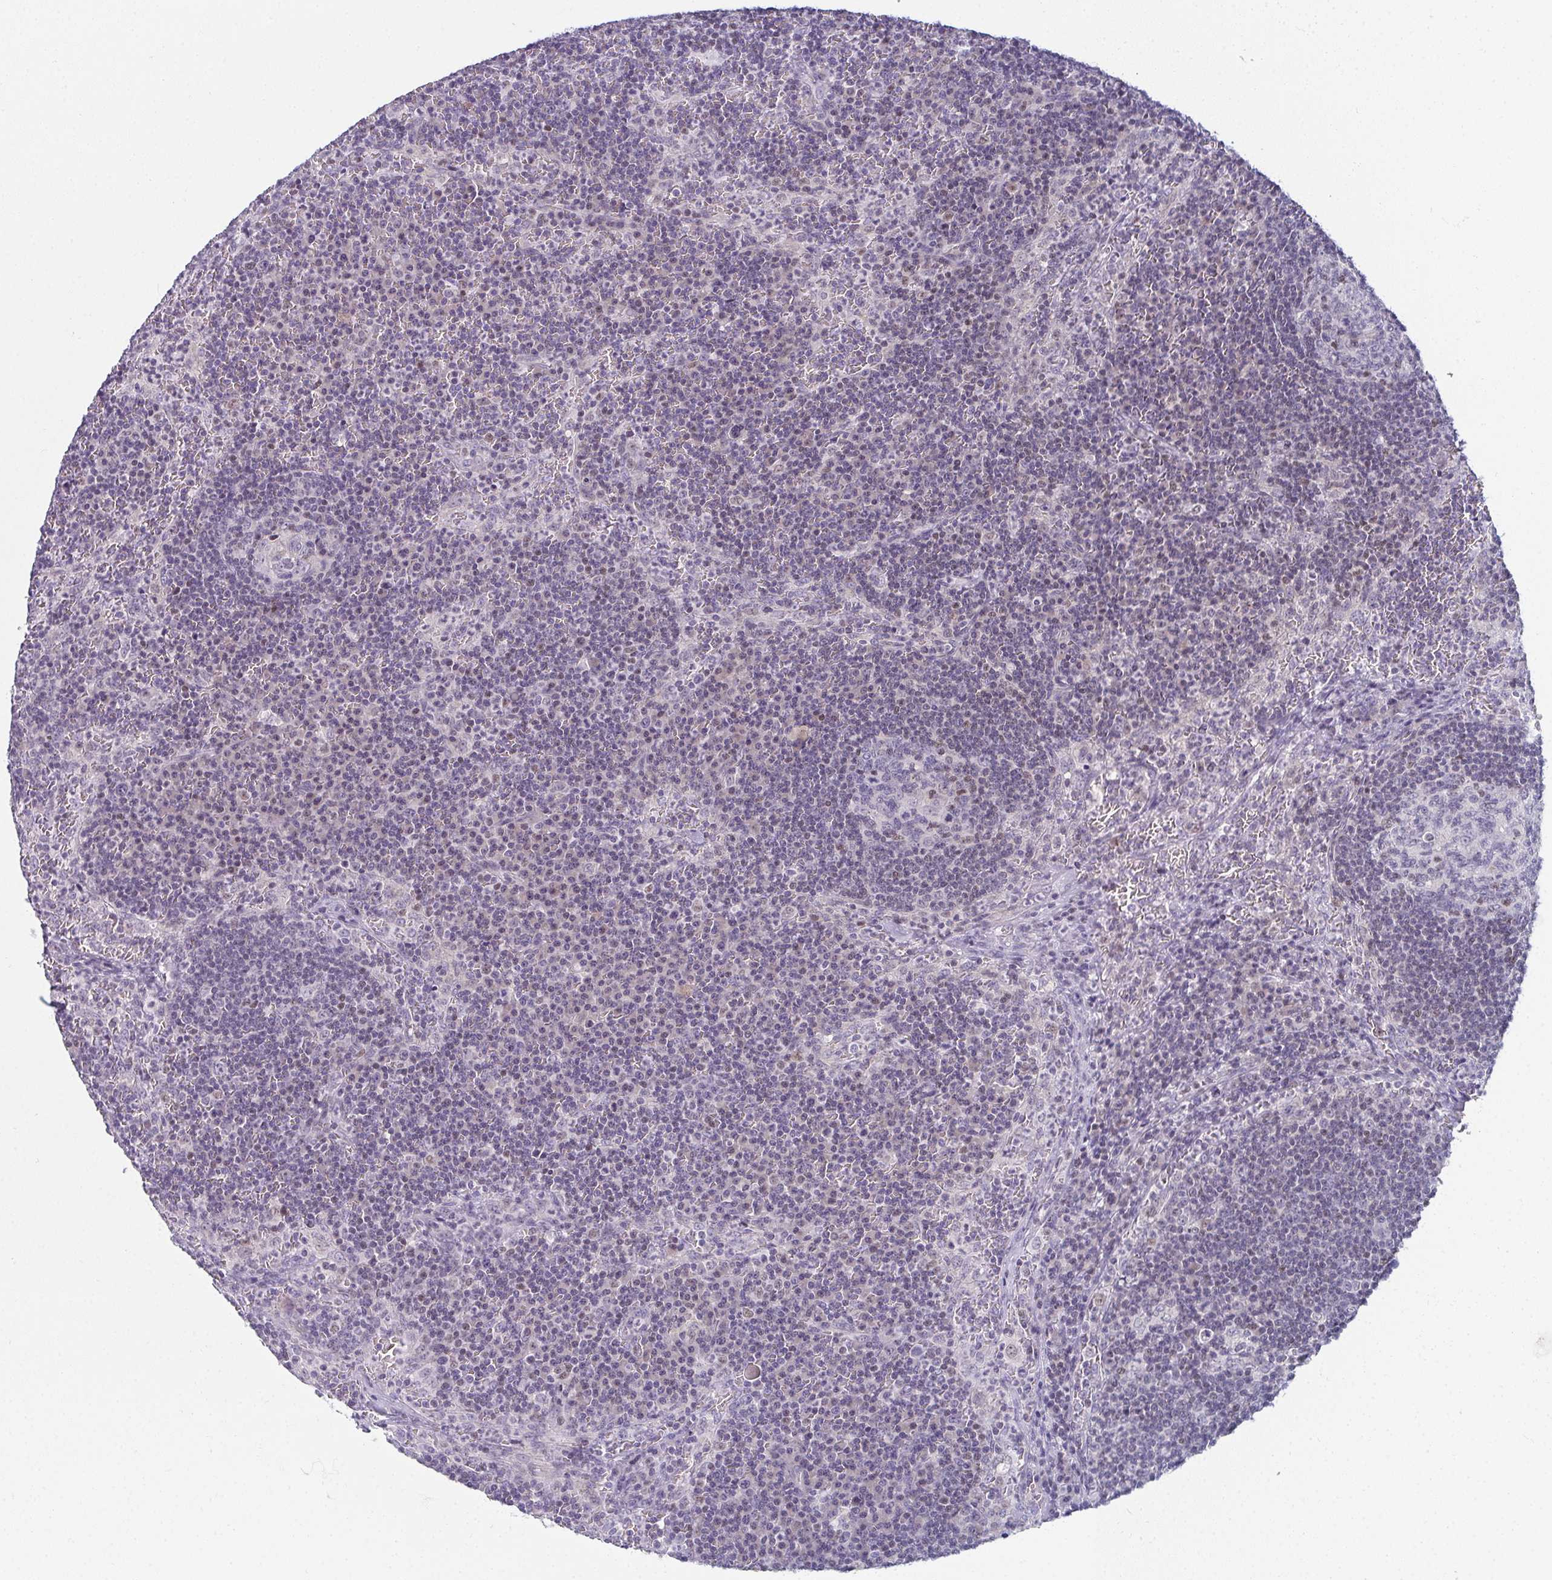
{"staining": {"intensity": "negative", "quantity": "none", "location": "none"}, "tissue": "lymph node", "cell_type": "Germinal center cells", "image_type": "normal", "snomed": [{"axis": "morphology", "description": "Normal tissue, NOS"}, {"axis": "topography", "description": "Lymph node"}], "caption": "A high-resolution micrograph shows immunohistochemistry staining of unremarkable lymph node, which demonstrates no significant staining in germinal center cells.", "gene": "PYCR3", "patient": {"sex": "male", "age": 67}}